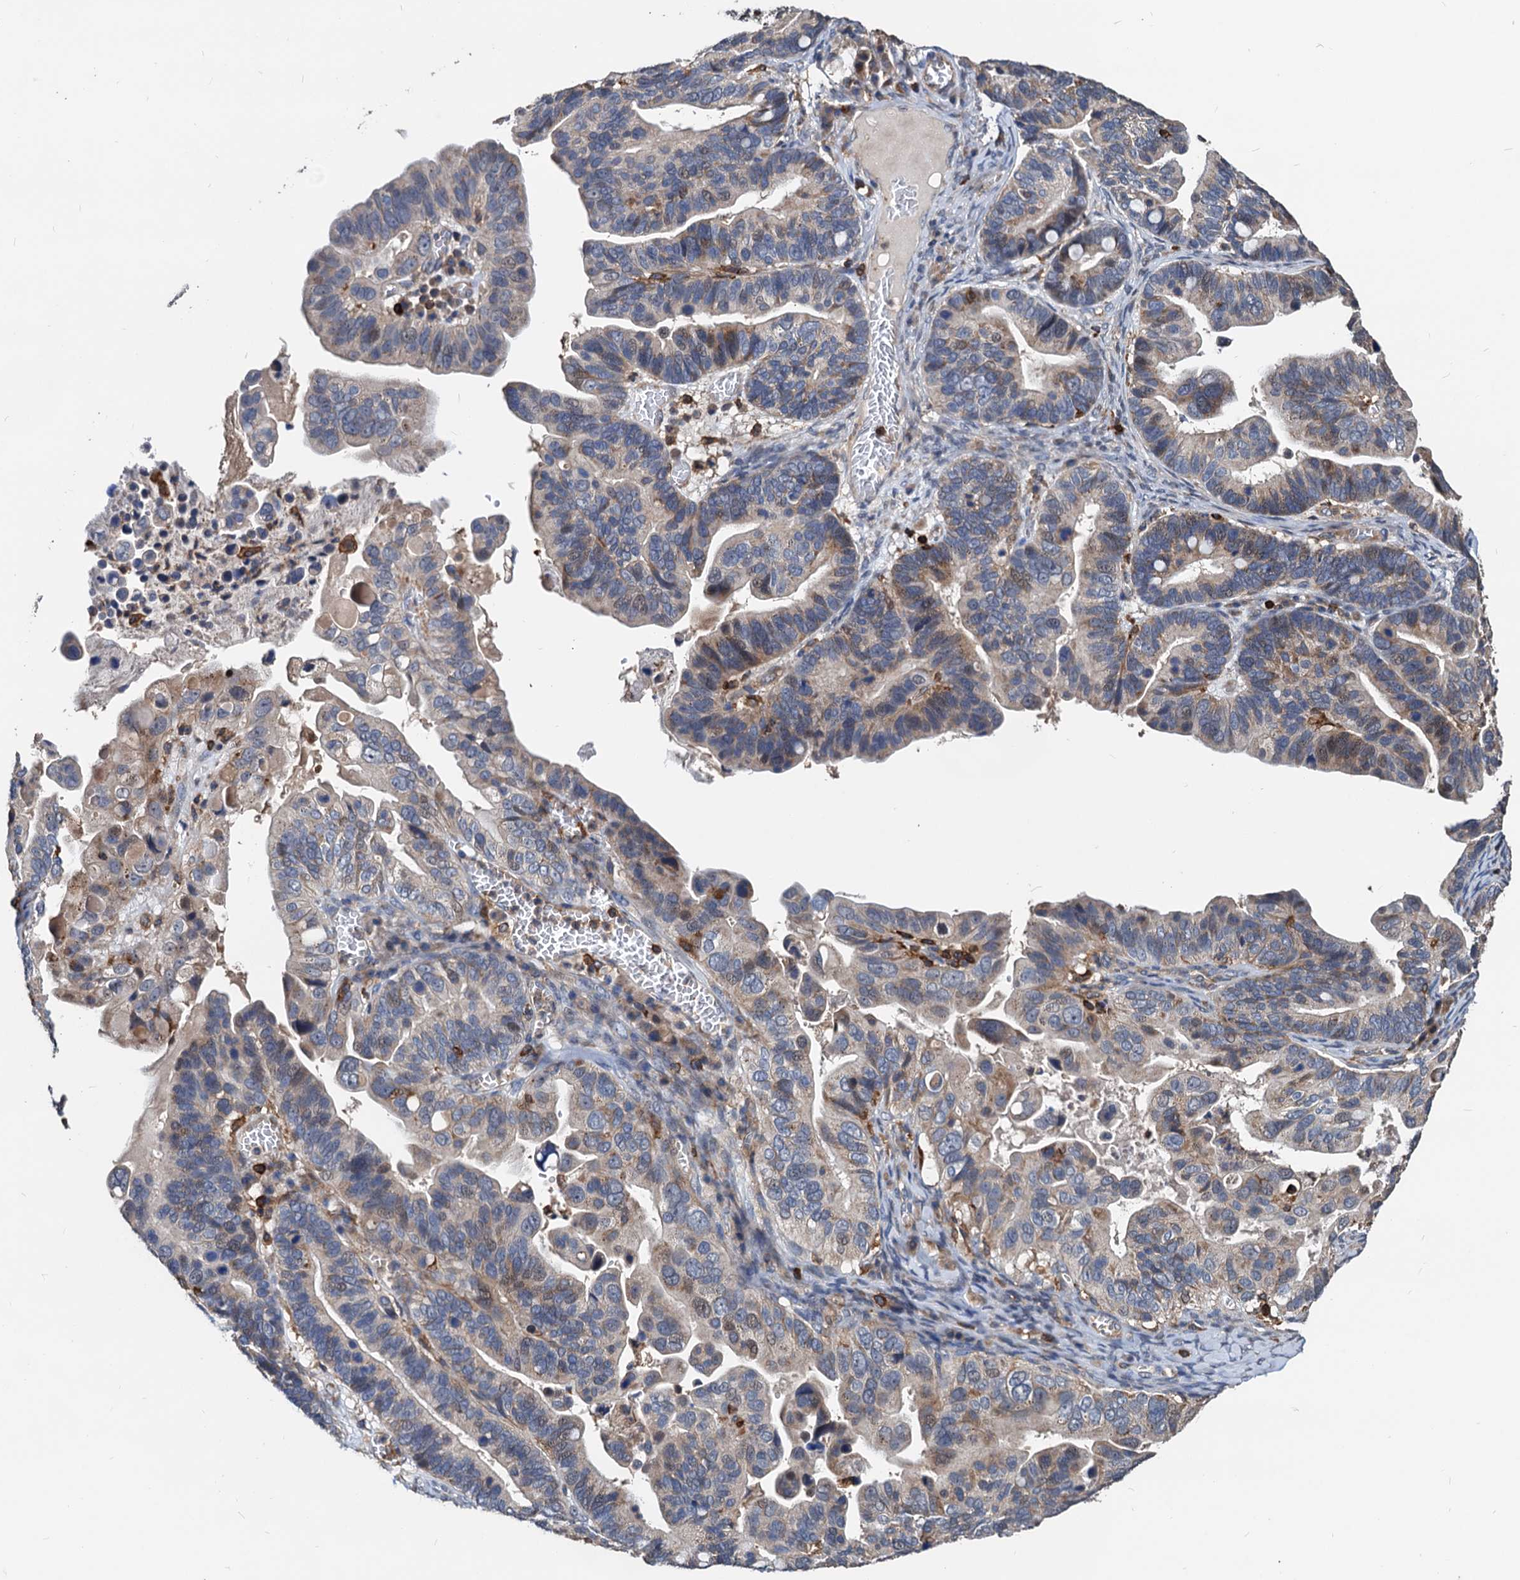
{"staining": {"intensity": "weak", "quantity": "25%-75%", "location": "cytoplasmic/membranous"}, "tissue": "ovarian cancer", "cell_type": "Tumor cells", "image_type": "cancer", "snomed": [{"axis": "morphology", "description": "Cystadenocarcinoma, serous, NOS"}, {"axis": "topography", "description": "Ovary"}], "caption": "Immunohistochemical staining of ovarian cancer displays weak cytoplasmic/membranous protein positivity in approximately 25%-75% of tumor cells.", "gene": "LCP2", "patient": {"sex": "female", "age": 56}}